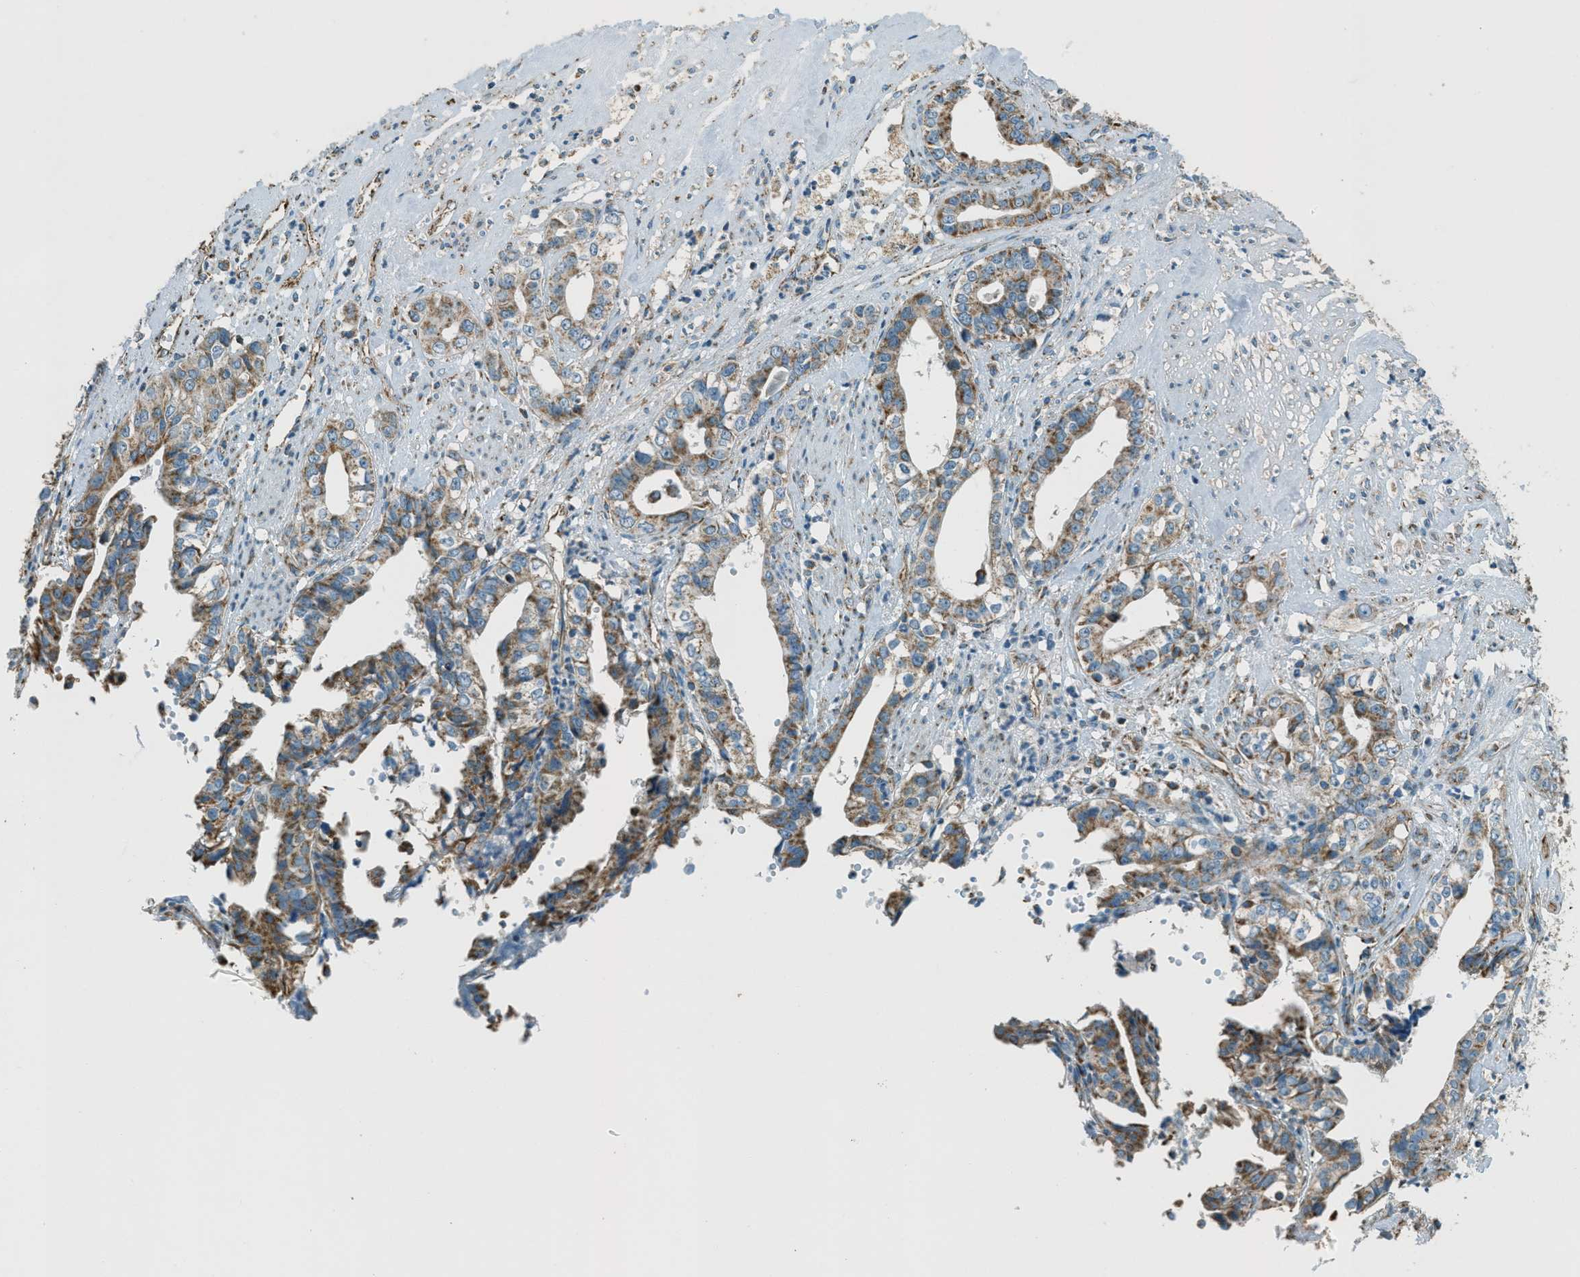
{"staining": {"intensity": "moderate", "quantity": ">75%", "location": "cytoplasmic/membranous"}, "tissue": "liver cancer", "cell_type": "Tumor cells", "image_type": "cancer", "snomed": [{"axis": "morphology", "description": "Cholangiocarcinoma"}, {"axis": "topography", "description": "Liver"}], "caption": "A brown stain labels moderate cytoplasmic/membranous positivity of a protein in human liver cholangiocarcinoma tumor cells.", "gene": "CHST15", "patient": {"sex": "female", "age": 61}}